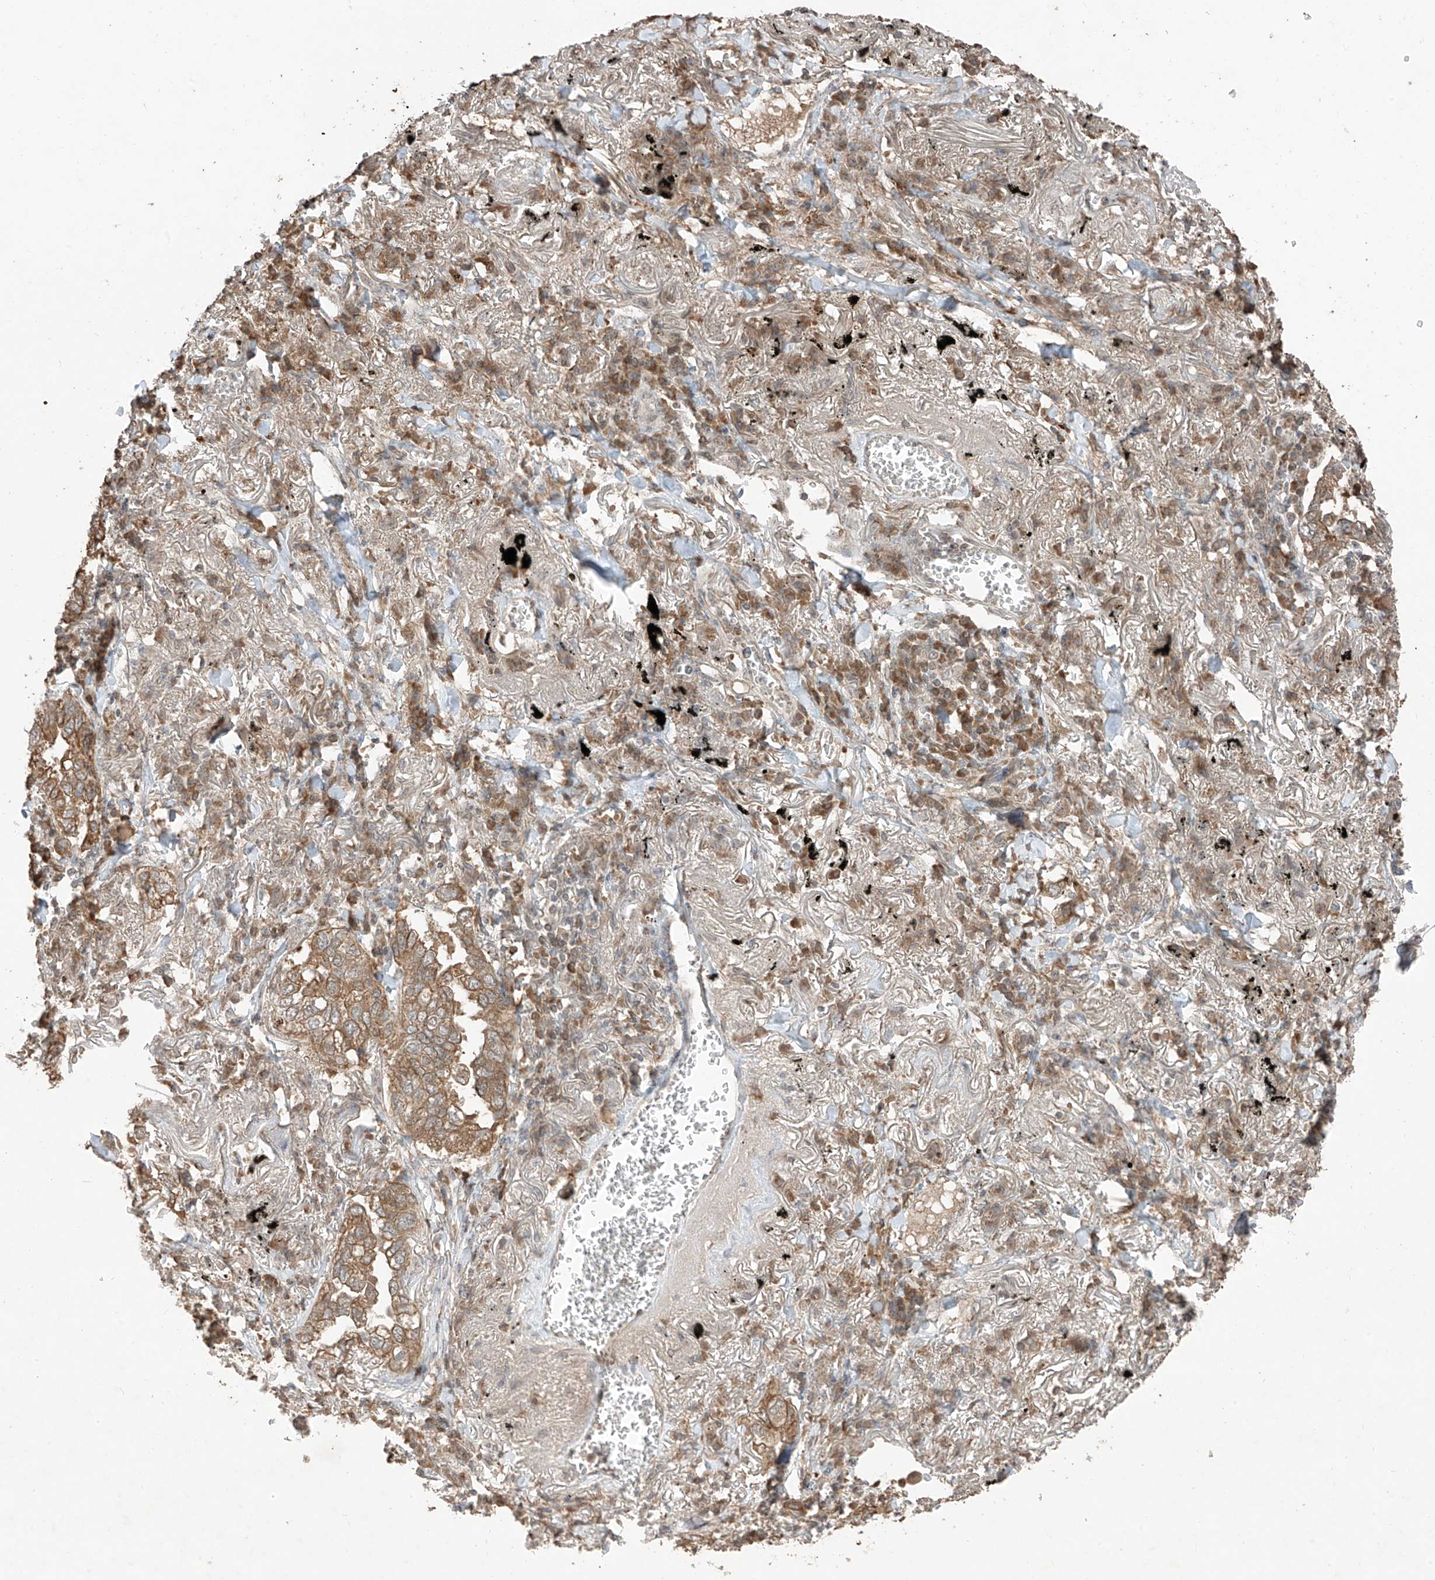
{"staining": {"intensity": "weak", "quantity": ">75%", "location": "cytoplasmic/membranous"}, "tissue": "lung cancer", "cell_type": "Tumor cells", "image_type": "cancer", "snomed": [{"axis": "morphology", "description": "Adenocarcinoma, NOS"}, {"axis": "topography", "description": "Lung"}], "caption": "Immunohistochemistry image of lung cancer stained for a protein (brown), which exhibits low levels of weak cytoplasmic/membranous expression in approximately >75% of tumor cells.", "gene": "COLGALT2", "patient": {"sex": "male", "age": 65}}